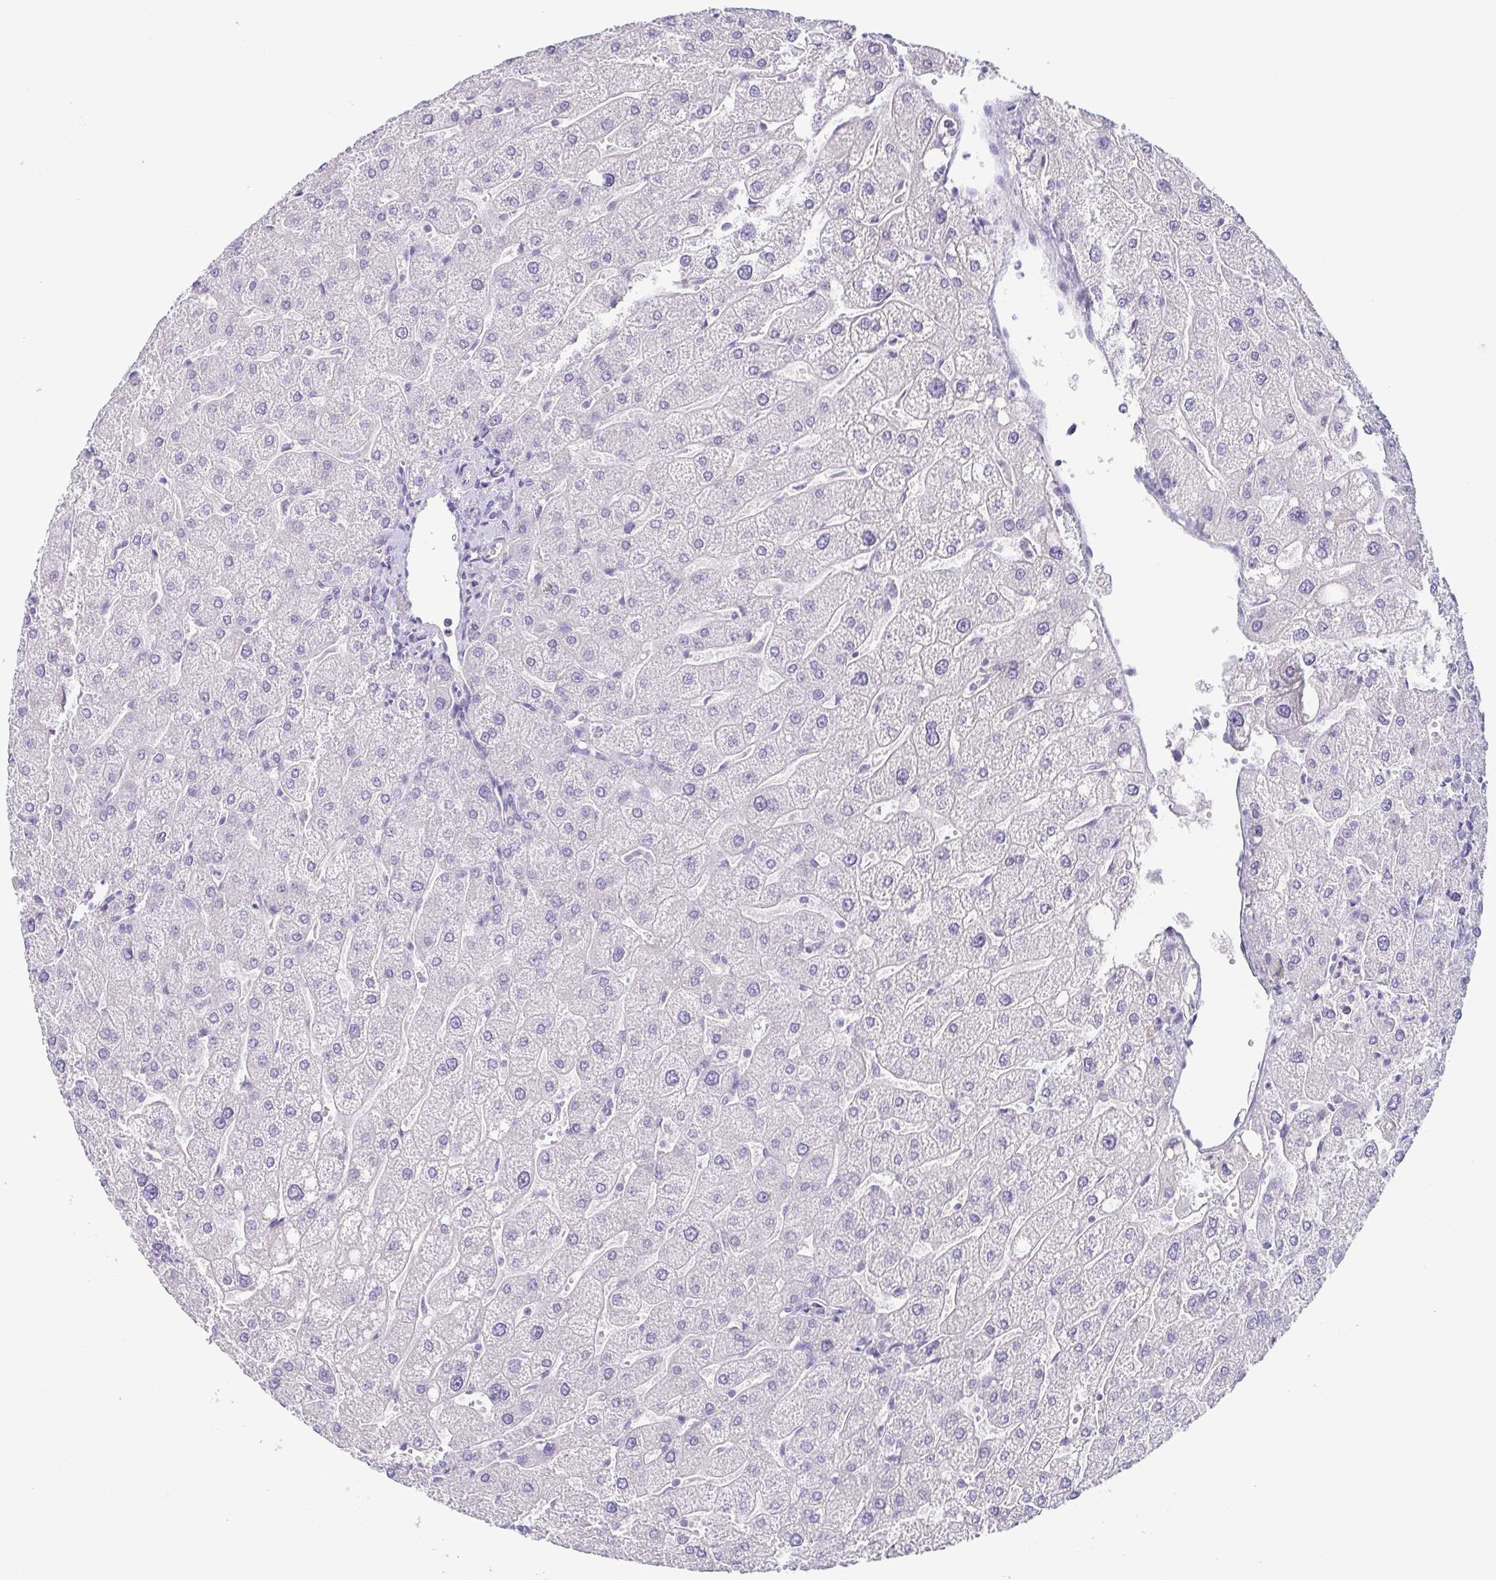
{"staining": {"intensity": "negative", "quantity": "none", "location": "none"}, "tissue": "liver", "cell_type": "Cholangiocytes", "image_type": "normal", "snomed": [{"axis": "morphology", "description": "Normal tissue, NOS"}, {"axis": "topography", "description": "Liver"}], "caption": "High power microscopy photomicrograph of an immunohistochemistry histopathology image of unremarkable liver, revealing no significant positivity in cholangiocytes. The staining is performed using DAB brown chromogen with nuclei counter-stained in using hematoxylin.", "gene": "COL17A1", "patient": {"sex": "male", "age": 67}}